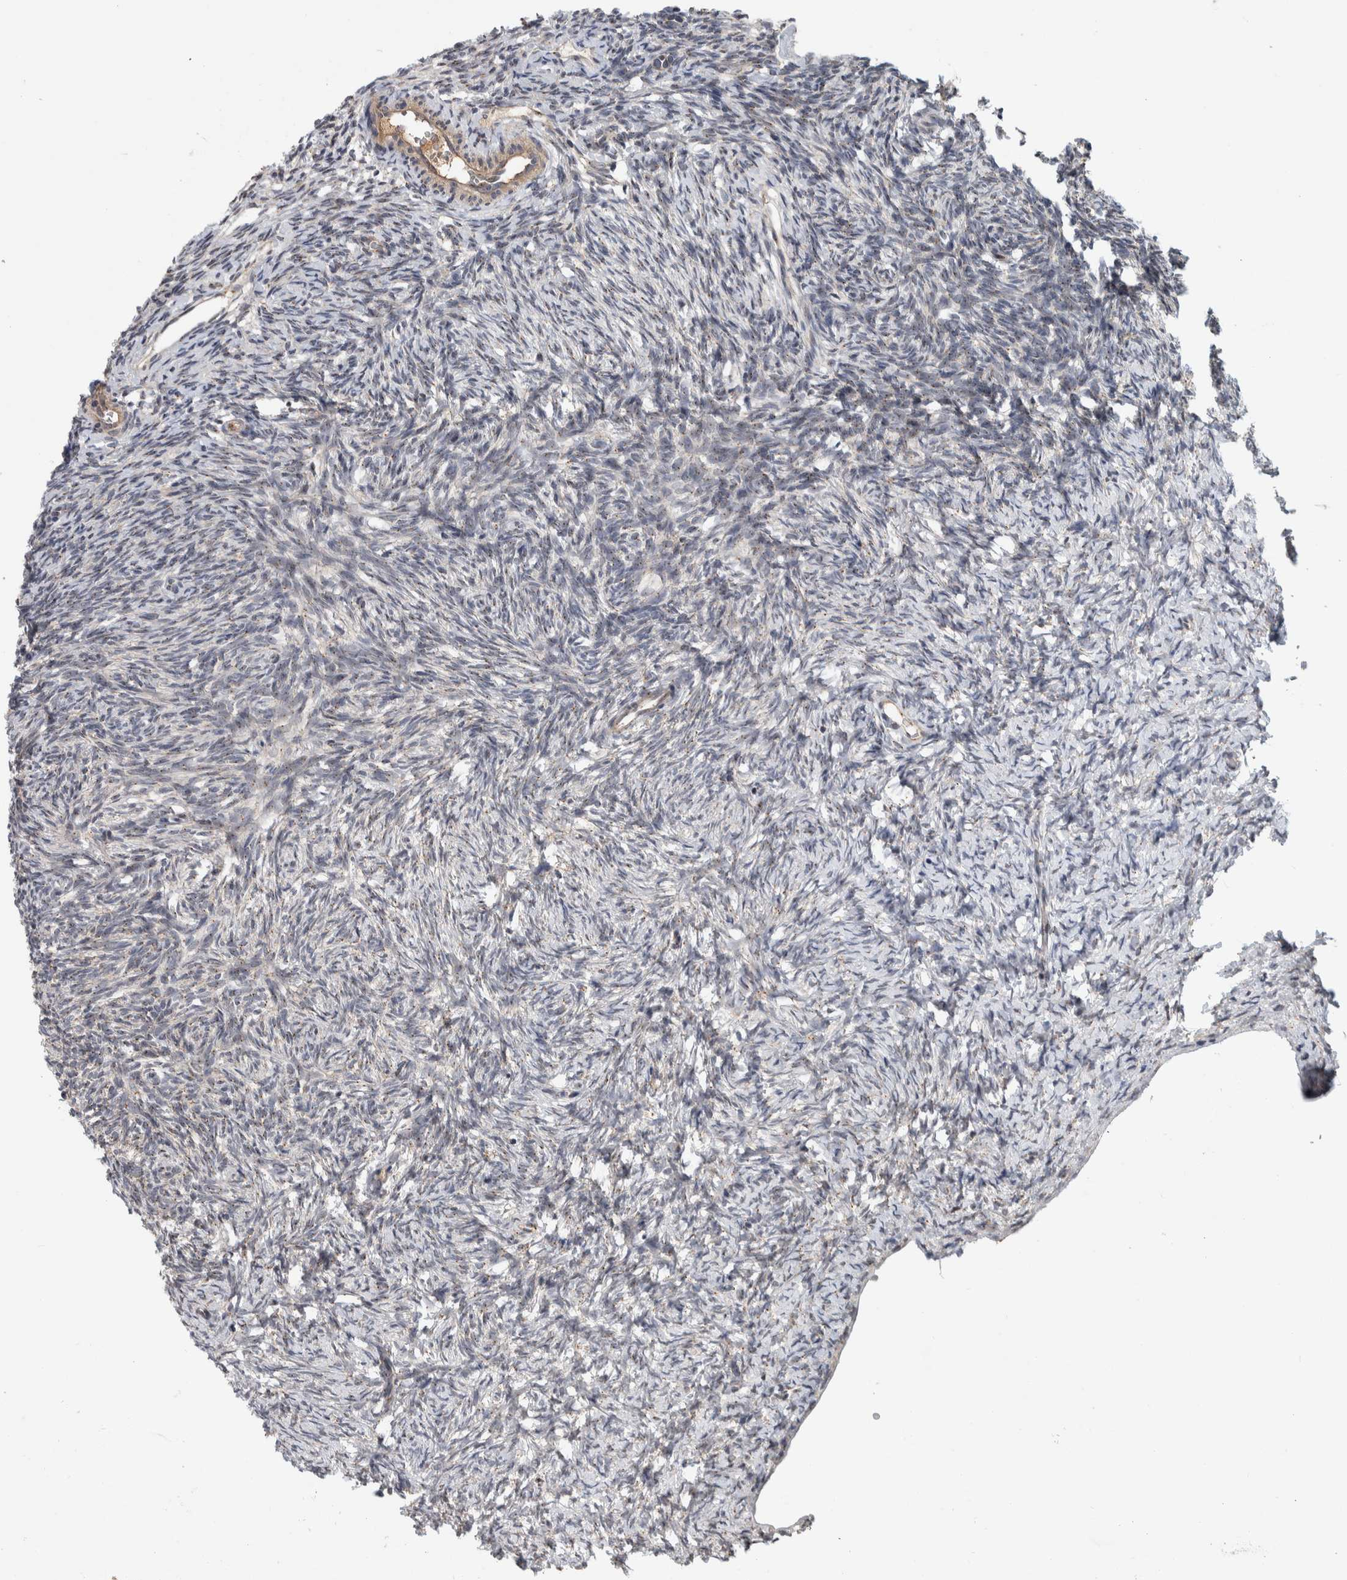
{"staining": {"intensity": "weak", "quantity": "<25%", "location": "cytoplasmic/membranous"}, "tissue": "ovary", "cell_type": "Follicle cells", "image_type": "normal", "snomed": [{"axis": "morphology", "description": "Normal tissue, NOS"}, {"axis": "topography", "description": "Ovary"}], "caption": "IHC of normal ovary displays no staining in follicle cells.", "gene": "MSL1", "patient": {"sex": "female", "age": 34}}